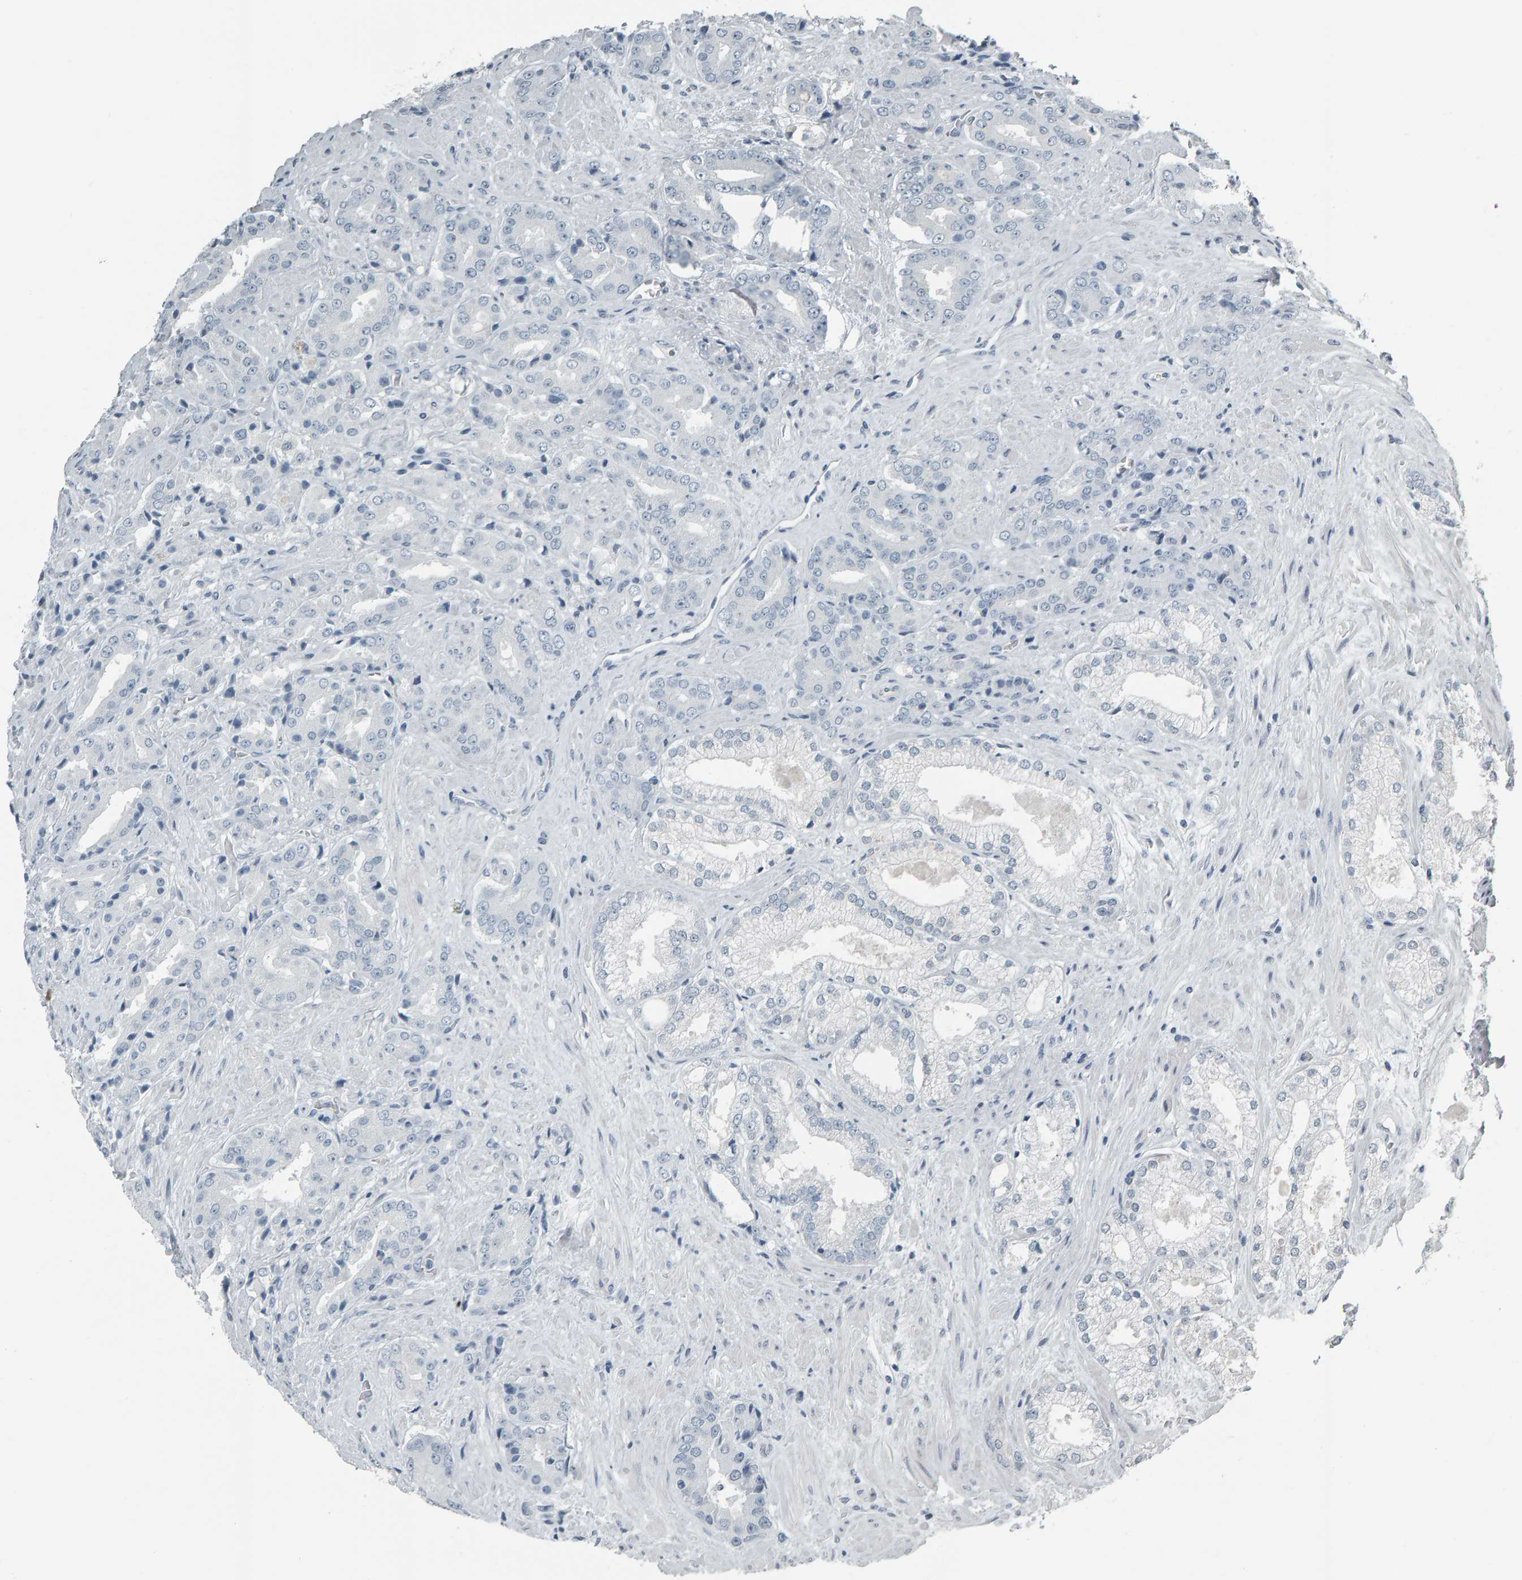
{"staining": {"intensity": "negative", "quantity": "none", "location": "none"}, "tissue": "prostate cancer", "cell_type": "Tumor cells", "image_type": "cancer", "snomed": [{"axis": "morphology", "description": "Adenocarcinoma, High grade"}, {"axis": "topography", "description": "Prostate"}], "caption": "High power microscopy micrograph of an IHC image of prostate cancer (high-grade adenocarcinoma), revealing no significant positivity in tumor cells. (DAB (3,3'-diaminobenzidine) immunohistochemistry (IHC) visualized using brightfield microscopy, high magnification).", "gene": "PYY", "patient": {"sex": "male", "age": 71}}